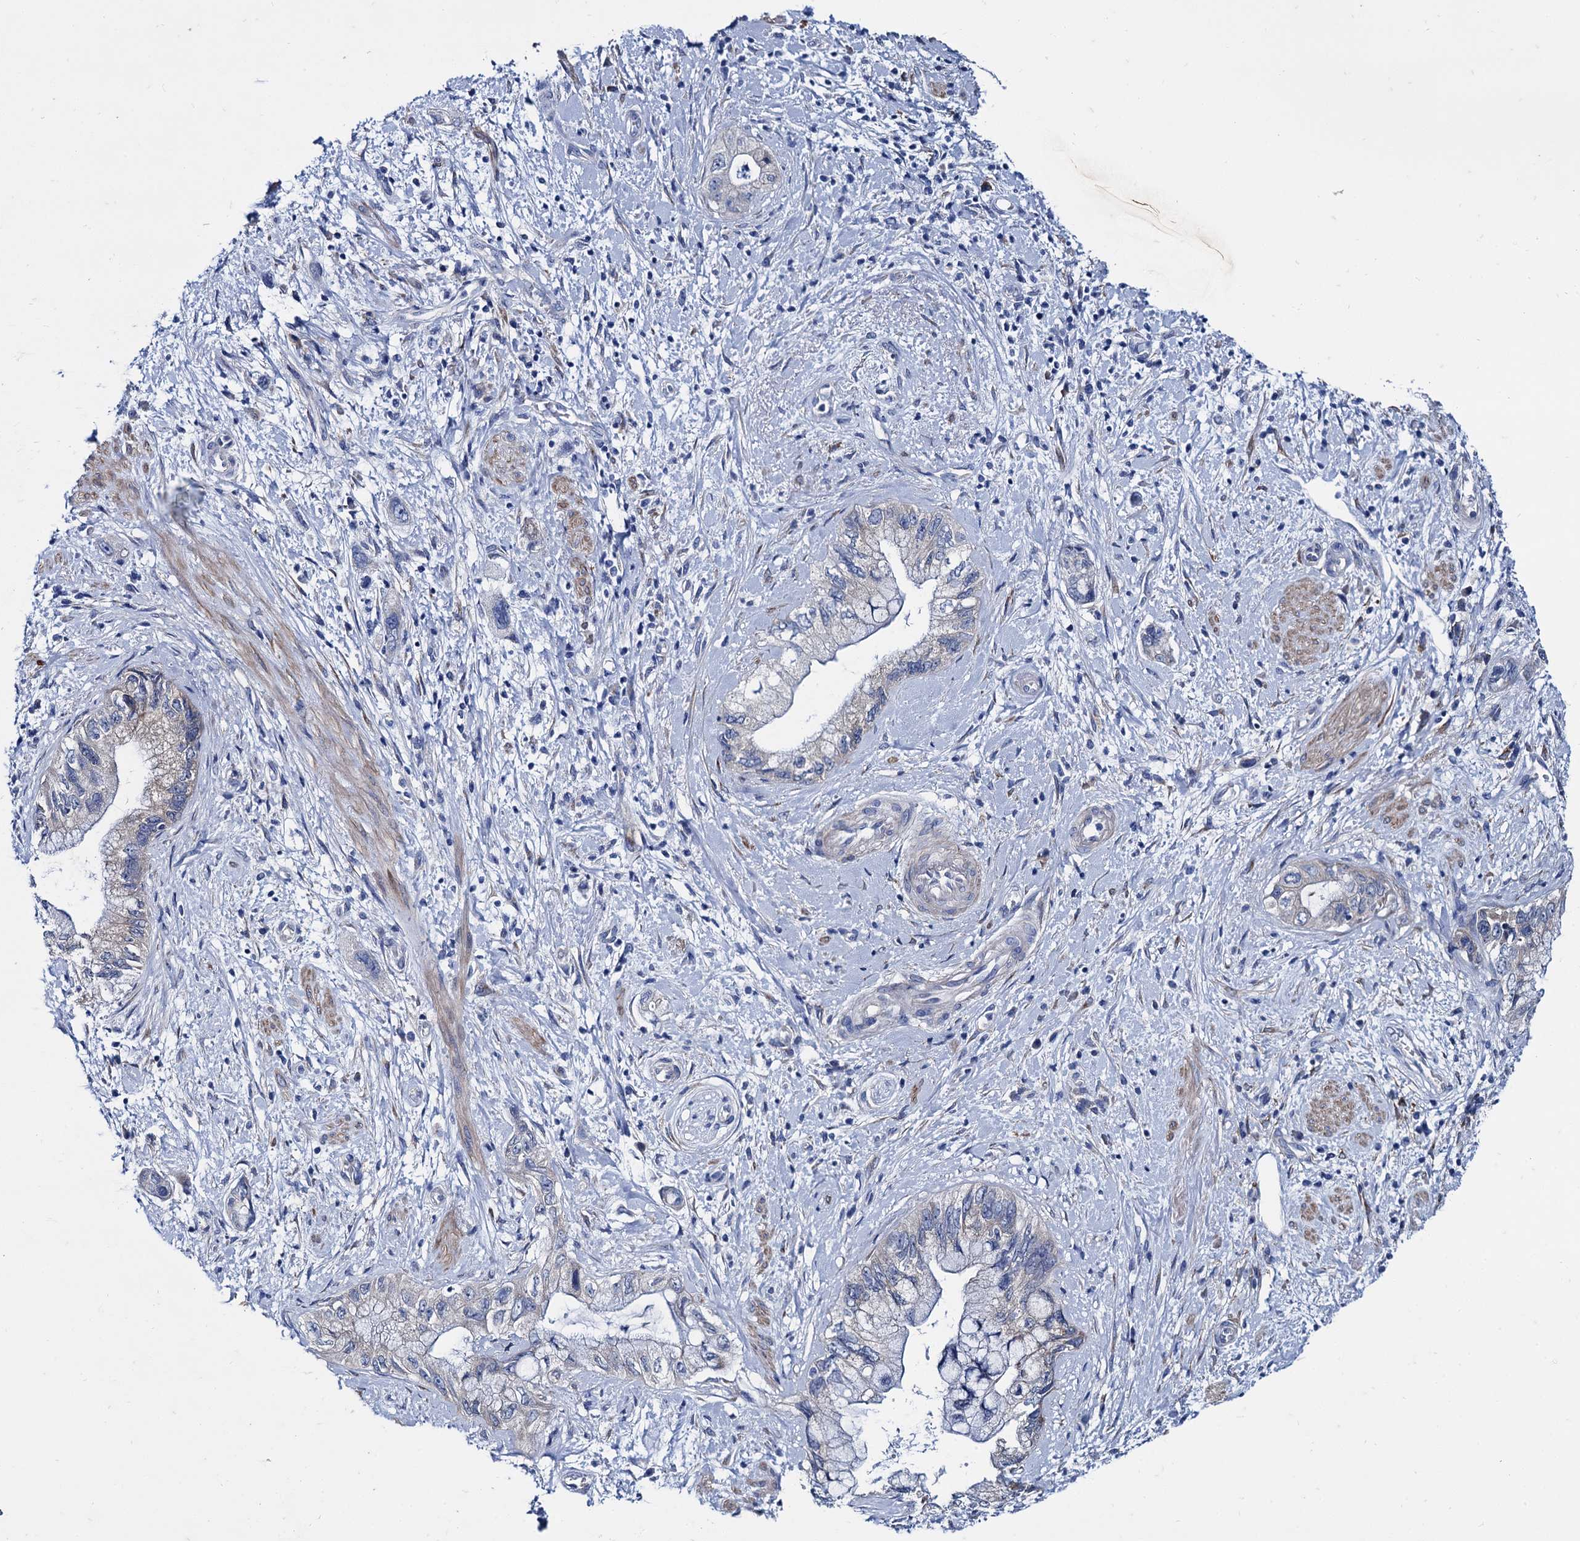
{"staining": {"intensity": "negative", "quantity": "none", "location": "none"}, "tissue": "pancreatic cancer", "cell_type": "Tumor cells", "image_type": "cancer", "snomed": [{"axis": "morphology", "description": "Adenocarcinoma, NOS"}, {"axis": "topography", "description": "Pancreas"}], "caption": "A high-resolution micrograph shows IHC staining of pancreatic cancer, which shows no significant staining in tumor cells.", "gene": "FOXR2", "patient": {"sex": "female", "age": 73}}